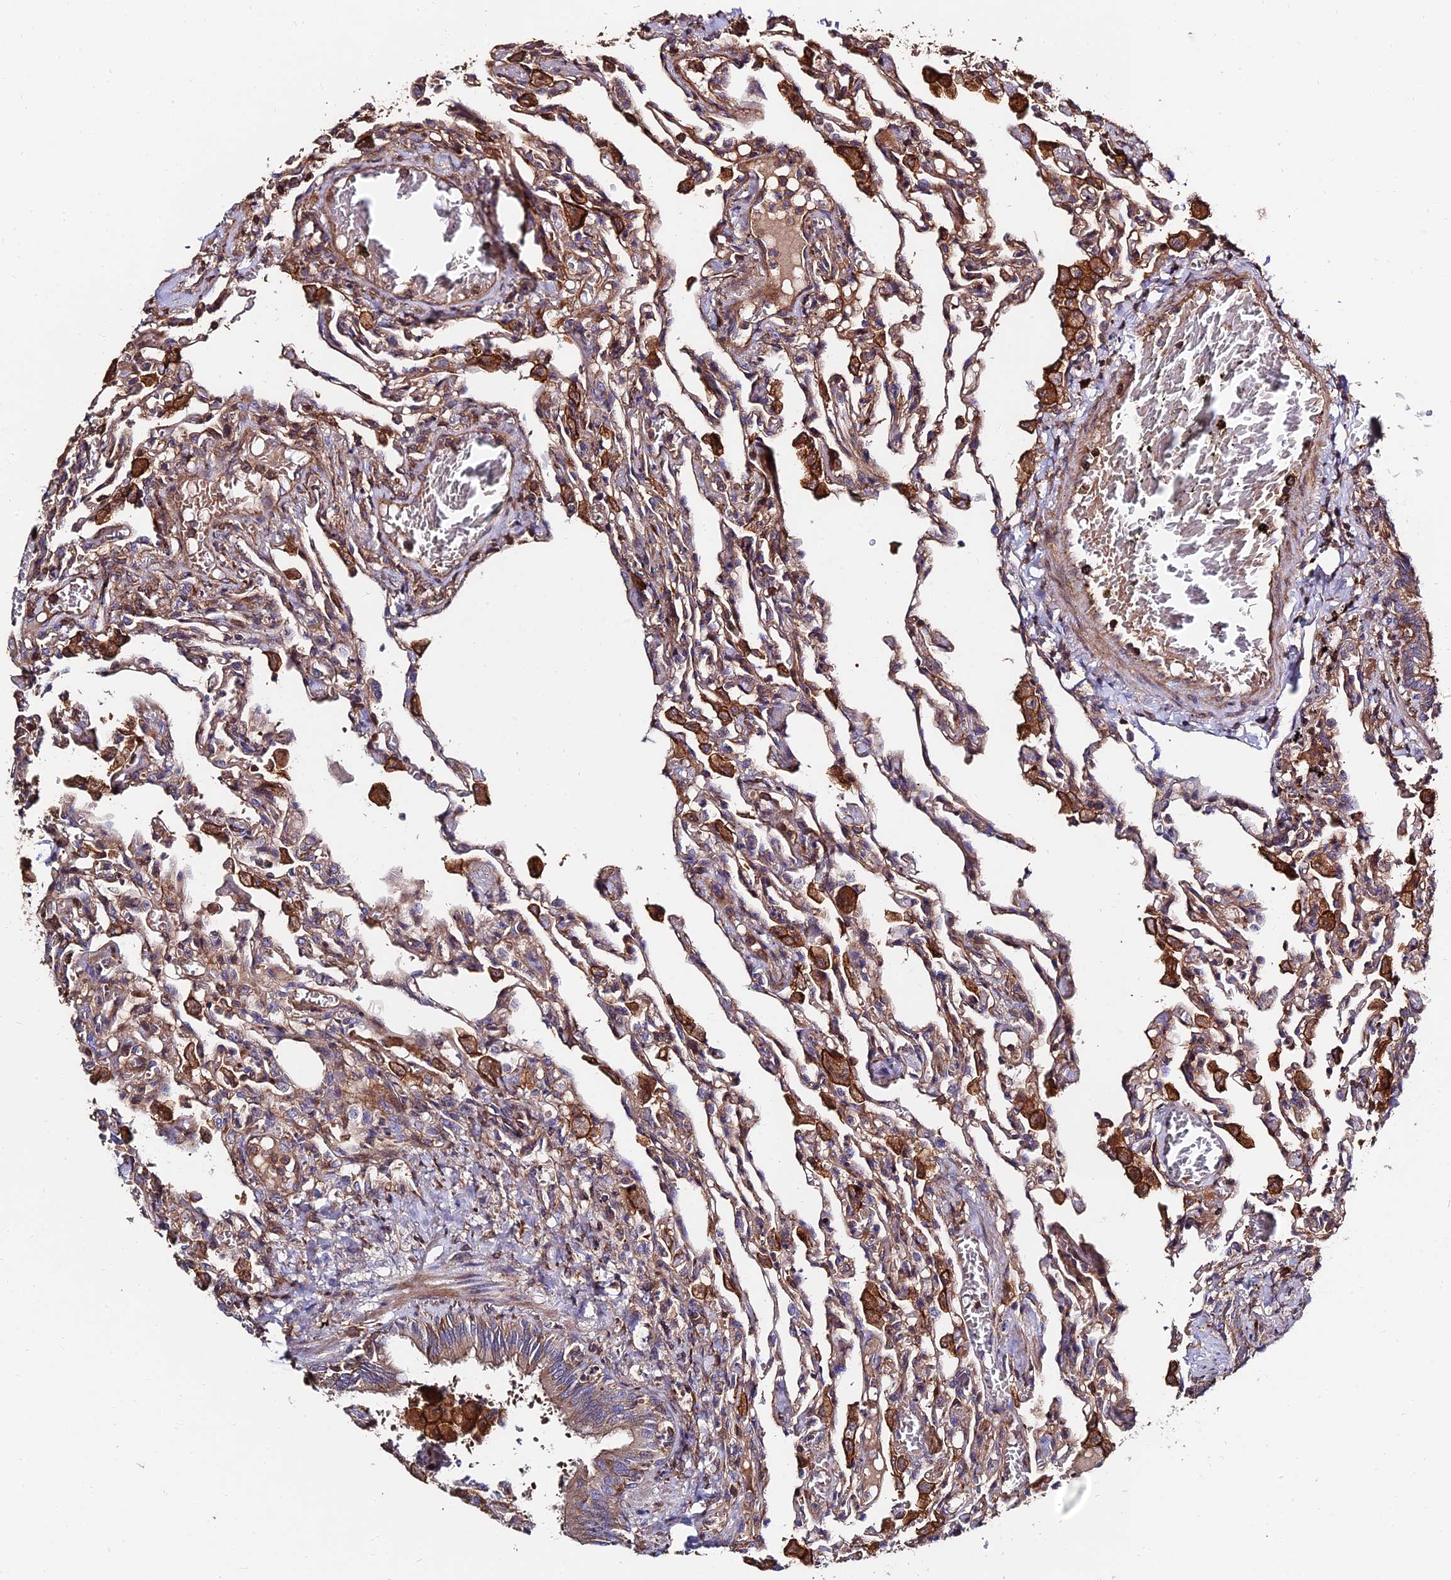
{"staining": {"intensity": "weak", "quantity": "25%-75%", "location": "cytoplasmic/membranous"}, "tissue": "lung", "cell_type": "Alveolar cells", "image_type": "normal", "snomed": [{"axis": "morphology", "description": "Normal tissue, NOS"}, {"axis": "topography", "description": "Bronchus"}, {"axis": "topography", "description": "Lung"}], "caption": "Immunohistochemical staining of unremarkable lung displays weak cytoplasmic/membranous protein expression in approximately 25%-75% of alveolar cells.", "gene": "EXT1", "patient": {"sex": "female", "age": 49}}